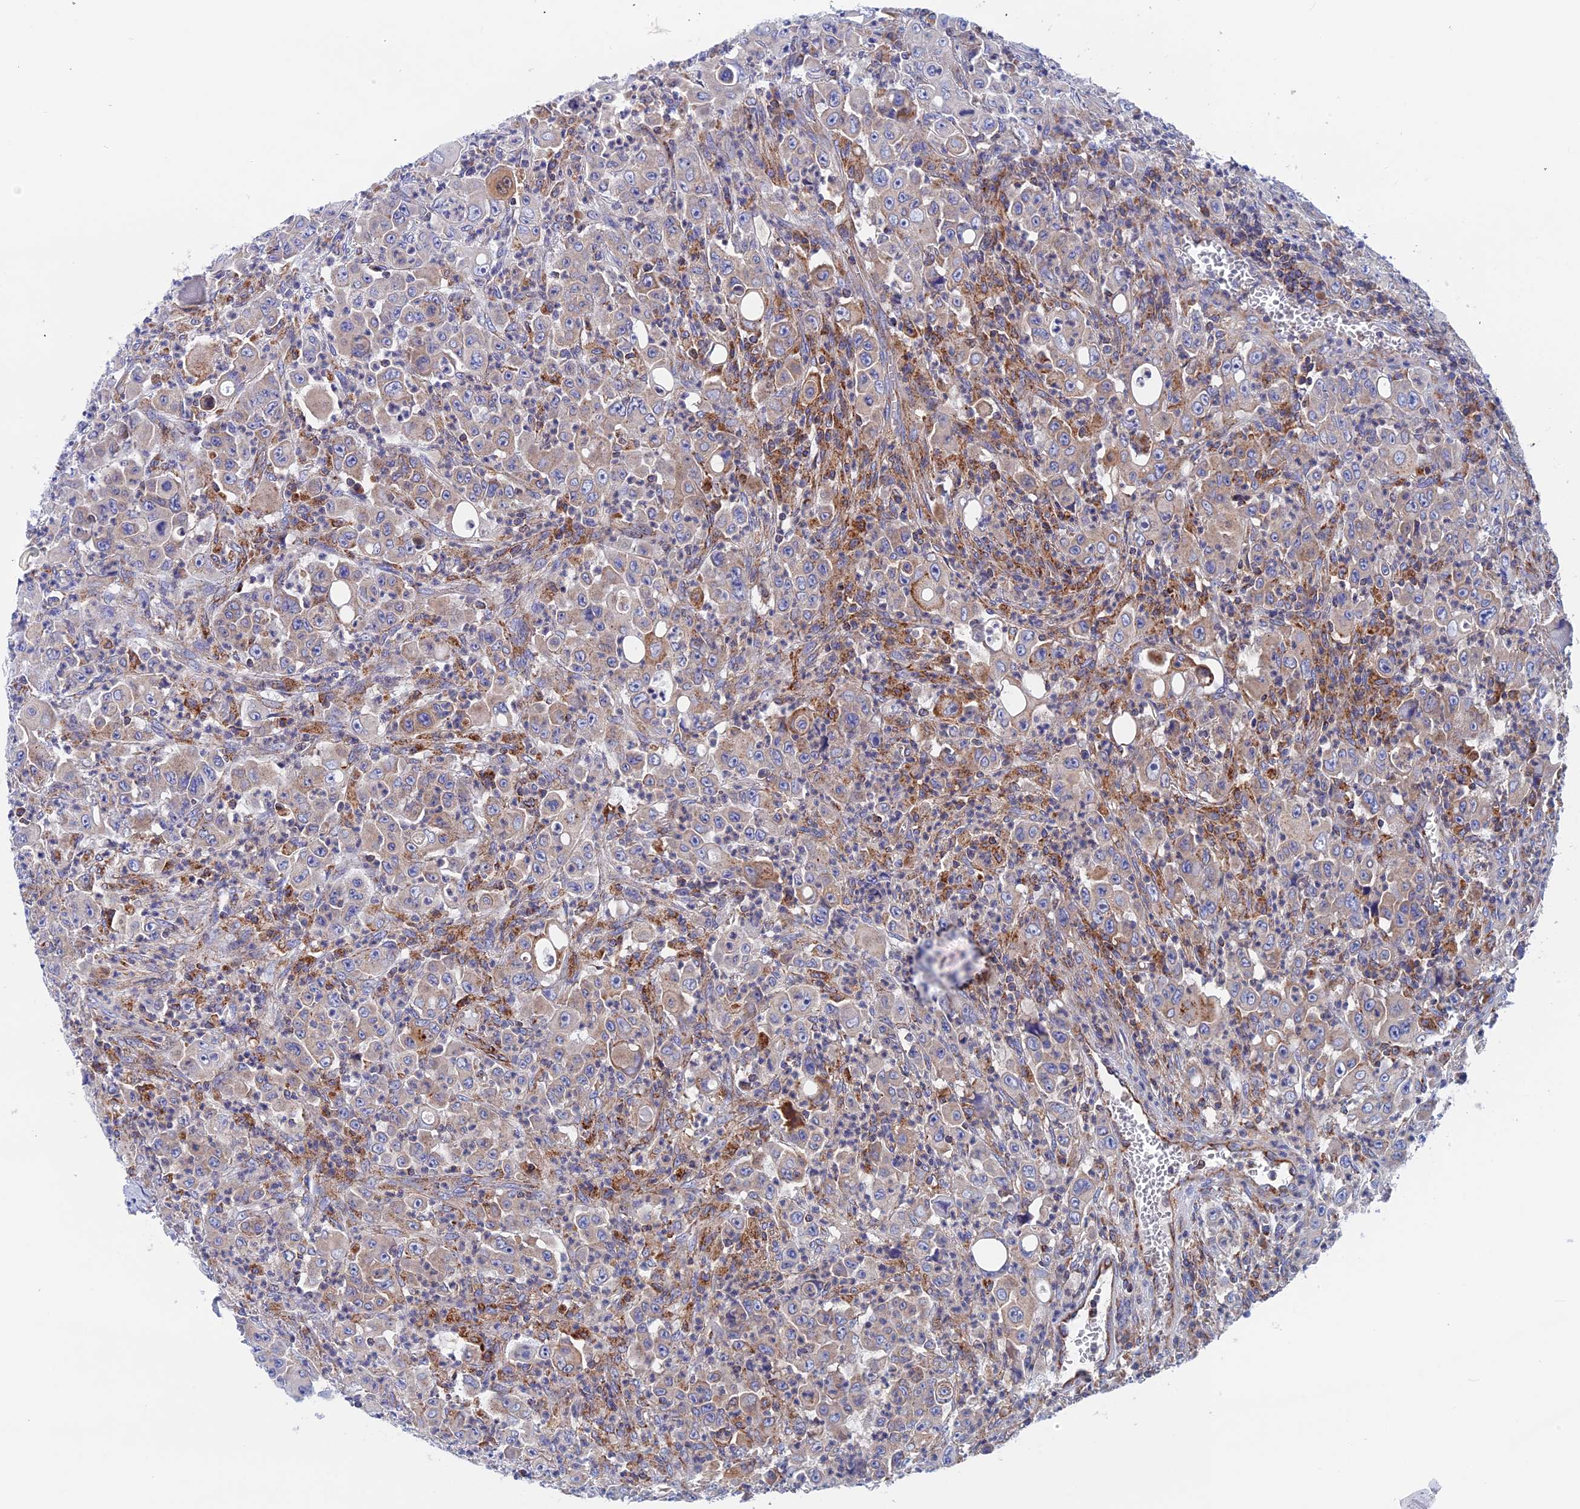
{"staining": {"intensity": "moderate", "quantity": "<25%", "location": "cytoplasmic/membranous"}, "tissue": "colorectal cancer", "cell_type": "Tumor cells", "image_type": "cancer", "snomed": [{"axis": "morphology", "description": "Adenocarcinoma, NOS"}, {"axis": "topography", "description": "Colon"}], "caption": "Immunohistochemical staining of human colorectal cancer demonstrates low levels of moderate cytoplasmic/membranous protein expression in about <25% of tumor cells. (brown staining indicates protein expression, while blue staining denotes nuclei).", "gene": "WDR83", "patient": {"sex": "male", "age": 51}}